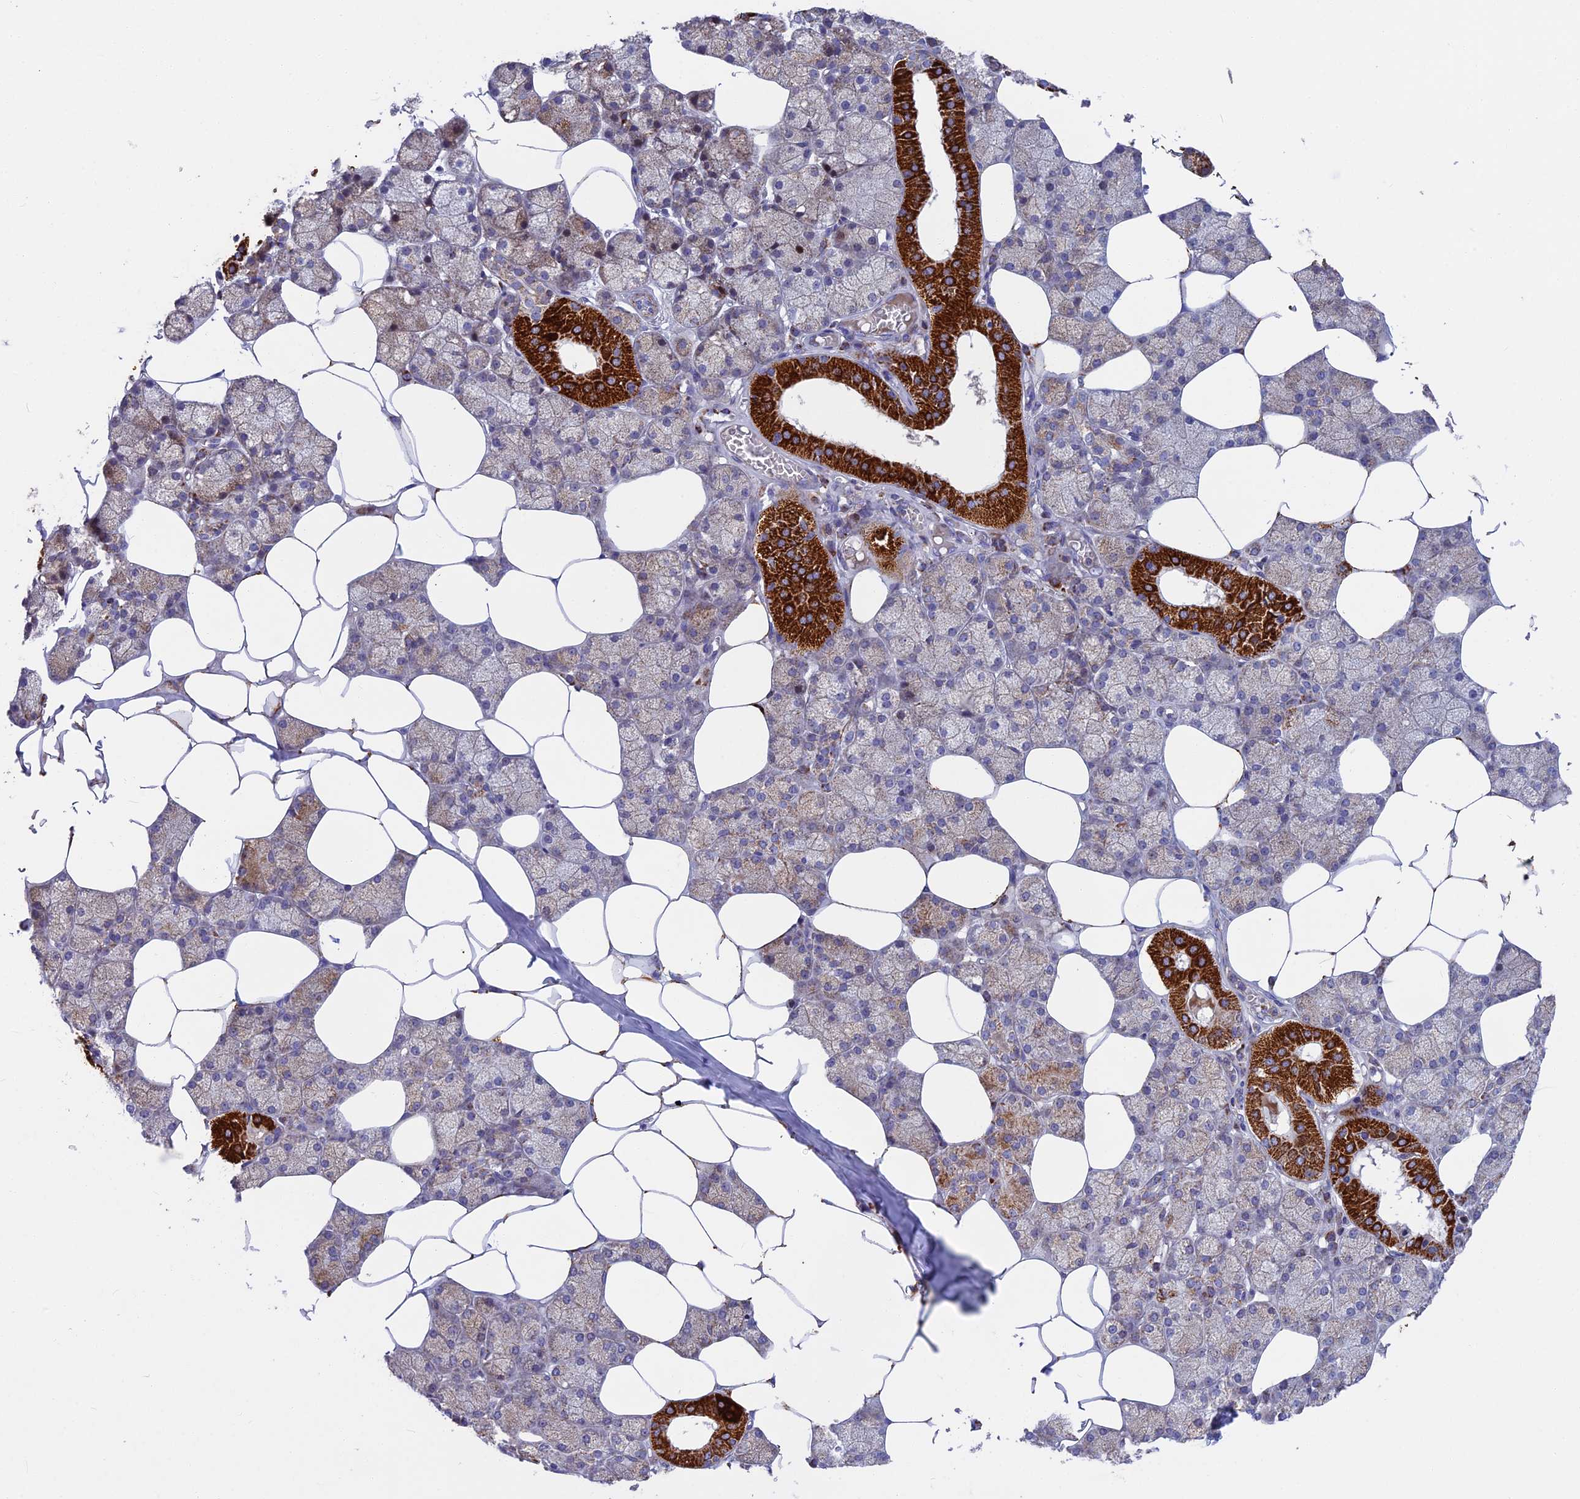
{"staining": {"intensity": "strong", "quantity": "<25%", "location": "cytoplasmic/membranous"}, "tissue": "salivary gland", "cell_type": "Glandular cells", "image_type": "normal", "snomed": [{"axis": "morphology", "description": "Normal tissue, NOS"}, {"axis": "topography", "description": "Salivary gland"}], "caption": "Immunohistochemical staining of normal human salivary gland exhibits strong cytoplasmic/membranous protein expression in about <25% of glandular cells.", "gene": "CS", "patient": {"sex": "male", "age": 62}}